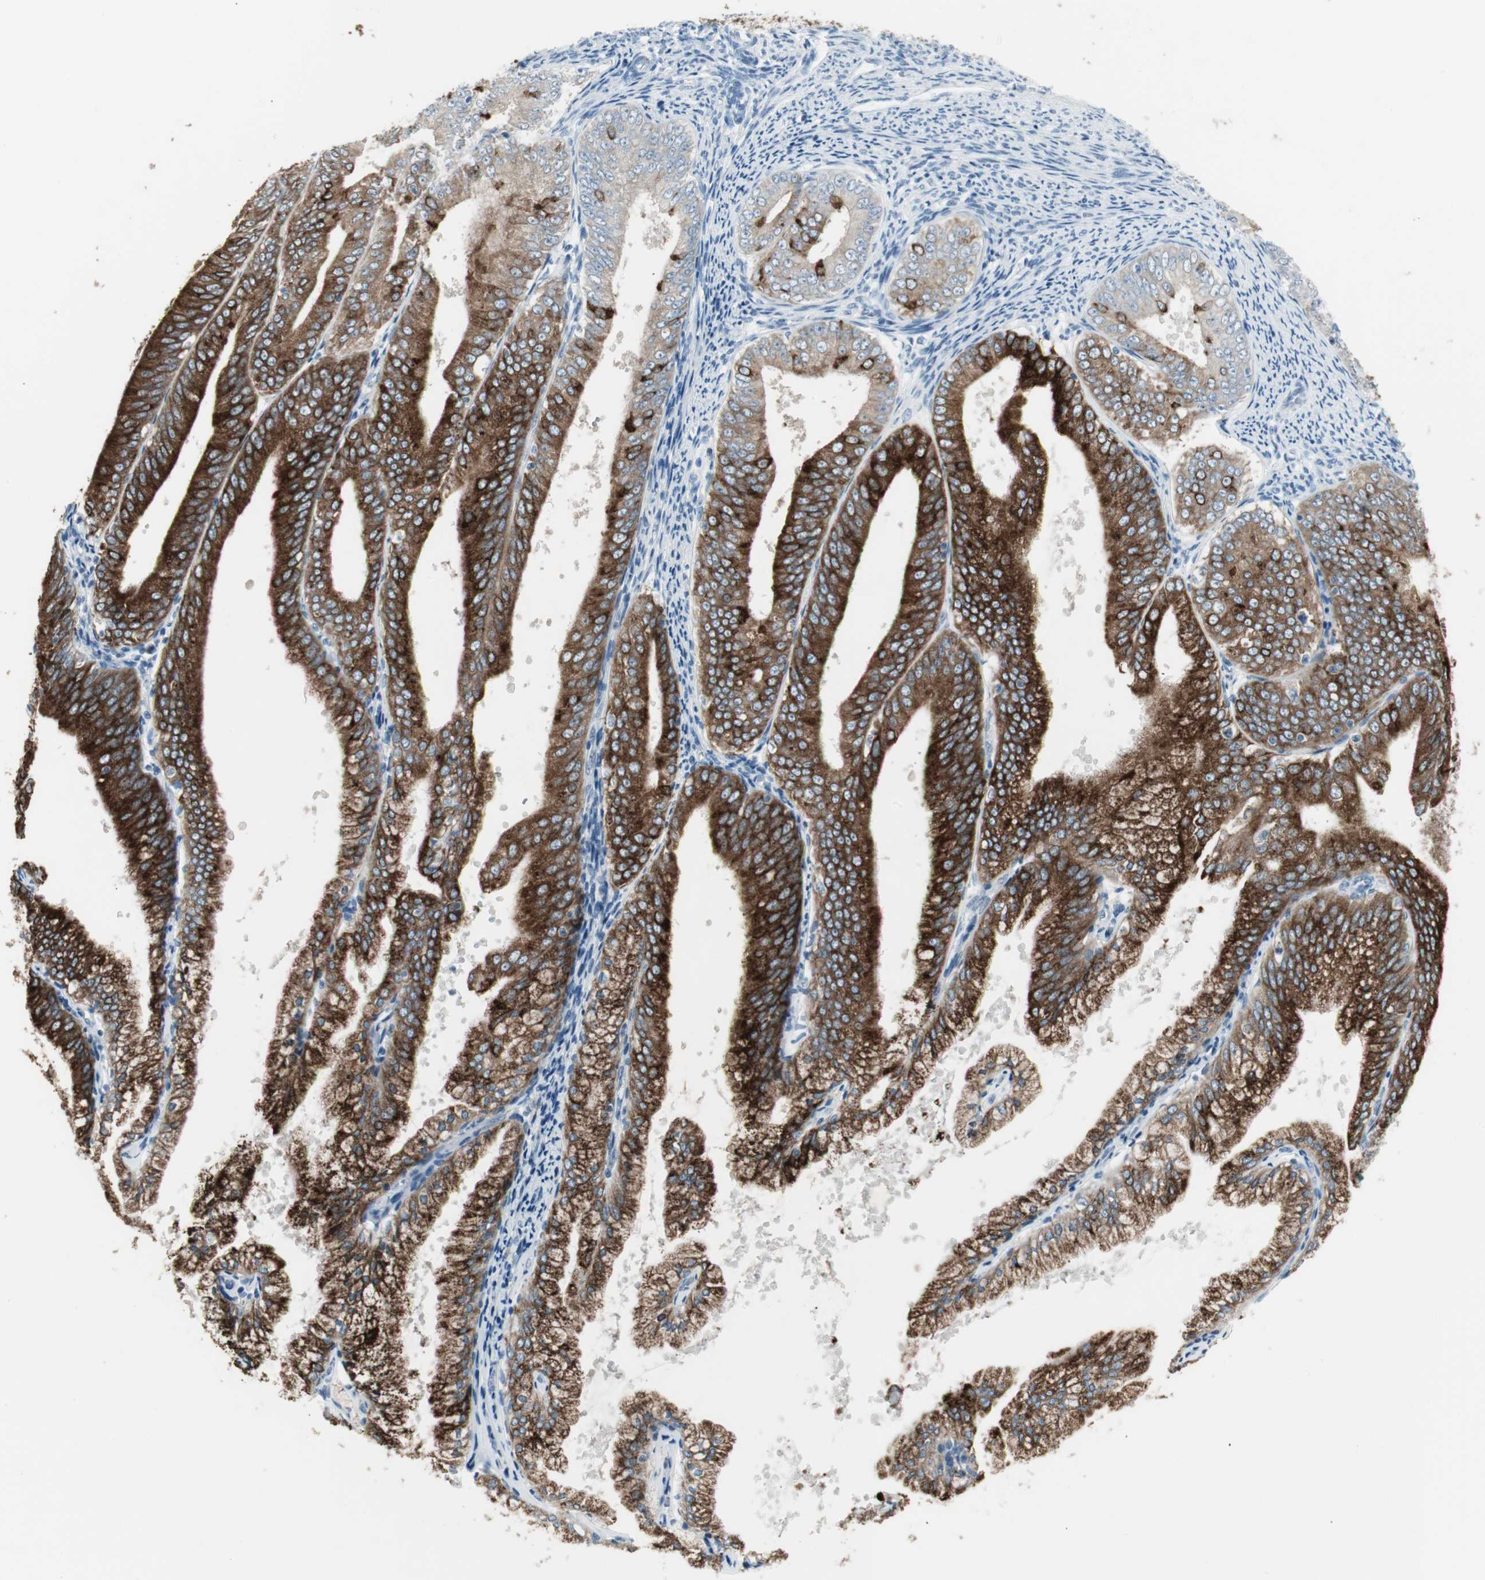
{"staining": {"intensity": "strong", "quantity": ">75%", "location": "cytoplasmic/membranous"}, "tissue": "endometrial cancer", "cell_type": "Tumor cells", "image_type": "cancer", "snomed": [{"axis": "morphology", "description": "Adenocarcinoma, NOS"}, {"axis": "topography", "description": "Endometrium"}], "caption": "A brown stain highlights strong cytoplasmic/membranous positivity of a protein in human endometrial cancer (adenocarcinoma) tumor cells.", "gene": "AGR2", "patient": {"sex": "female", "age": 63}}